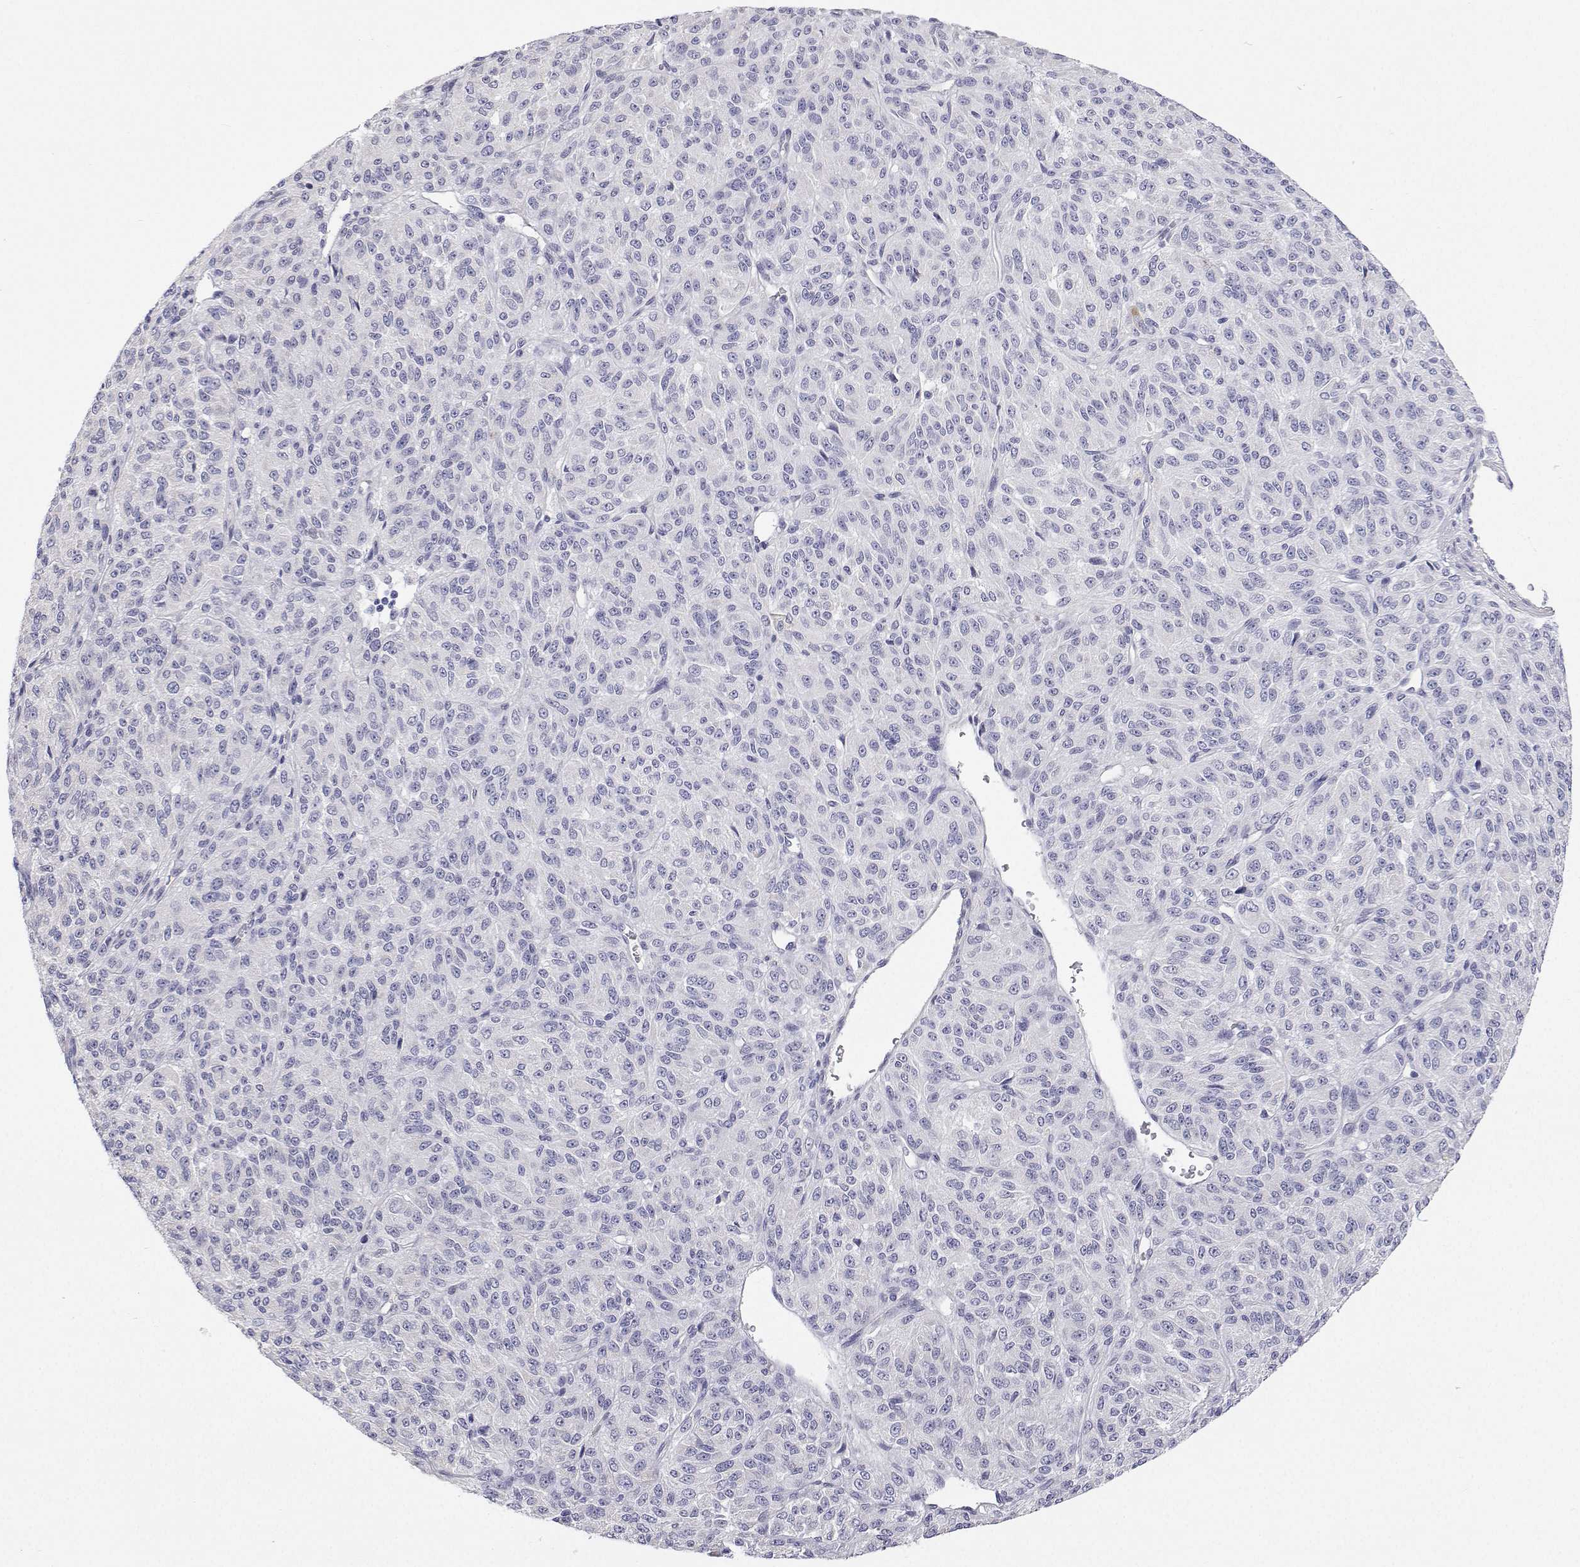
{"staining": {"intensity": "negative", "quantity": "none", "location": "none"}, "tissue": "melanoma", "cell_type": "Tumor cells", "image_type": "cancer", "snomed": [{"axis": "morphology", "description": "Malignant melanoma, Metastatic site"}, {"axis": "topography", "description": "Brain"}], "caption": "Immunohistochemistry (IHC) micrograph of human melanoma stained for a protein (brown), which shows no staining in tumor cells.", "gene": "ANKRD65", "patient": {"sex": "female", "age": 56}}